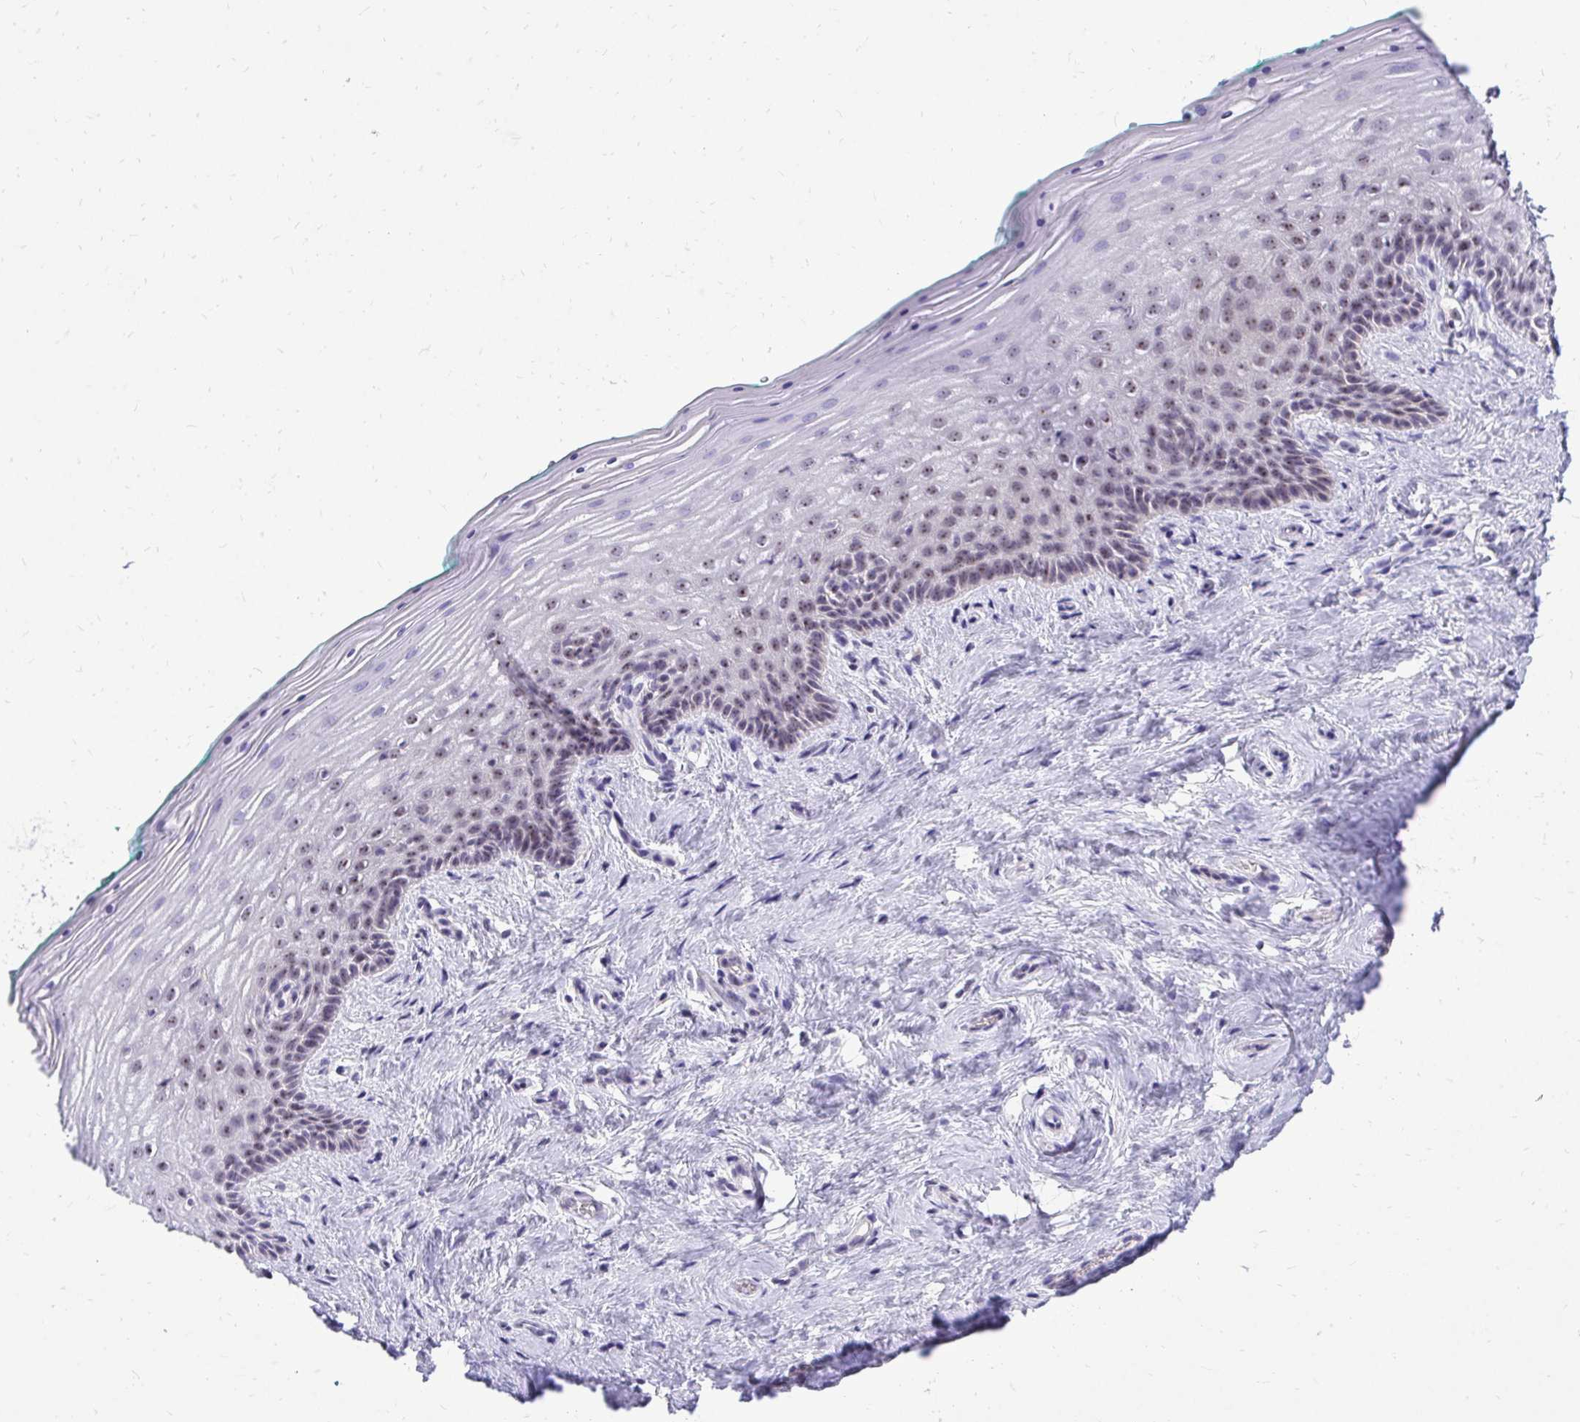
{"staining": {"intensity": "weak", "quantity": "25%-75%", "location": "nuclear"}, "tissue": "vagina", "cell_type": "Squamous epithelial cells", "image_type": "normal", "snomed": [{"axis": "morphology", "description": "Normal tissue, NOS"}, {"axis": "topography", "description": "Vagina"}], "caption": "A photomicrograph of human vagina stained for a protein shows weak nuclear brown staining in squamous epithelial cells. The staining was performed using DAB (3,3'-diaminobenzidine) to visualize the protein expression in brown, while the nuclei were stained in blue with hematoxylin (Magnification: 20x).", "gene": "NIFK", "patient": {"sex": "female", "age": 45}}